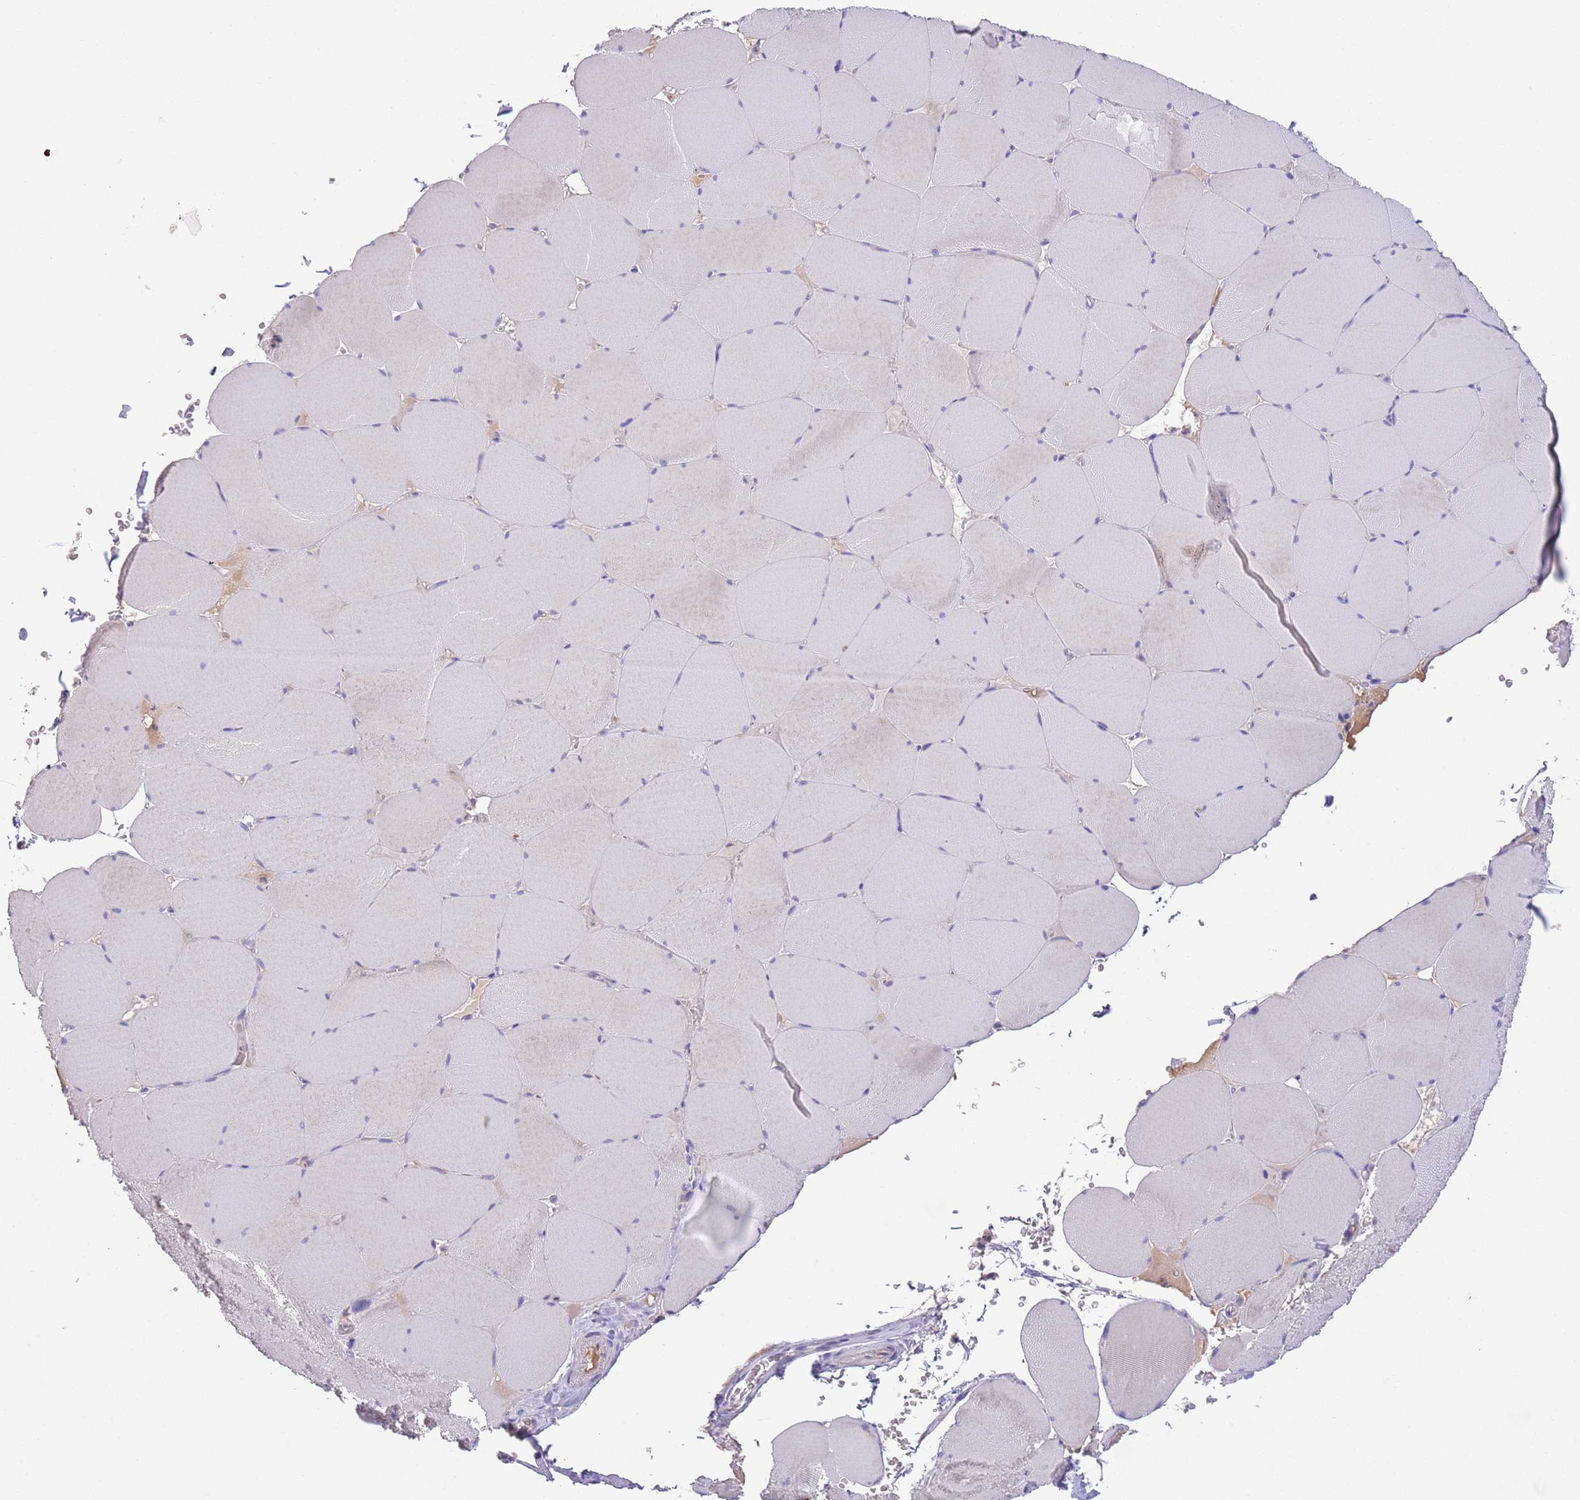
{"staining": {"intensity": "weak", "quantity": "<25%", "location": "cytoplasmic/membranous"}, "tissue": "skeletal muscle", "cell_type": "Myocytes", "image_type": "normal", "snomed": [{"axis": "morphology", "description": "Normal tissue, NOS"}, {"axis": "topography", "description": "Skeletal muscle"}, {"axis": "topography", "description": "Head-Neck"}], "caption": "Immunohistochemistry micrograph of unremarkable skeletal muscle: human skeletal muscle stained with DAB displays no significant protein positivity in myocytes.", "gene": "IGFL4", "patient": {"sex": "male", "age": 66}}